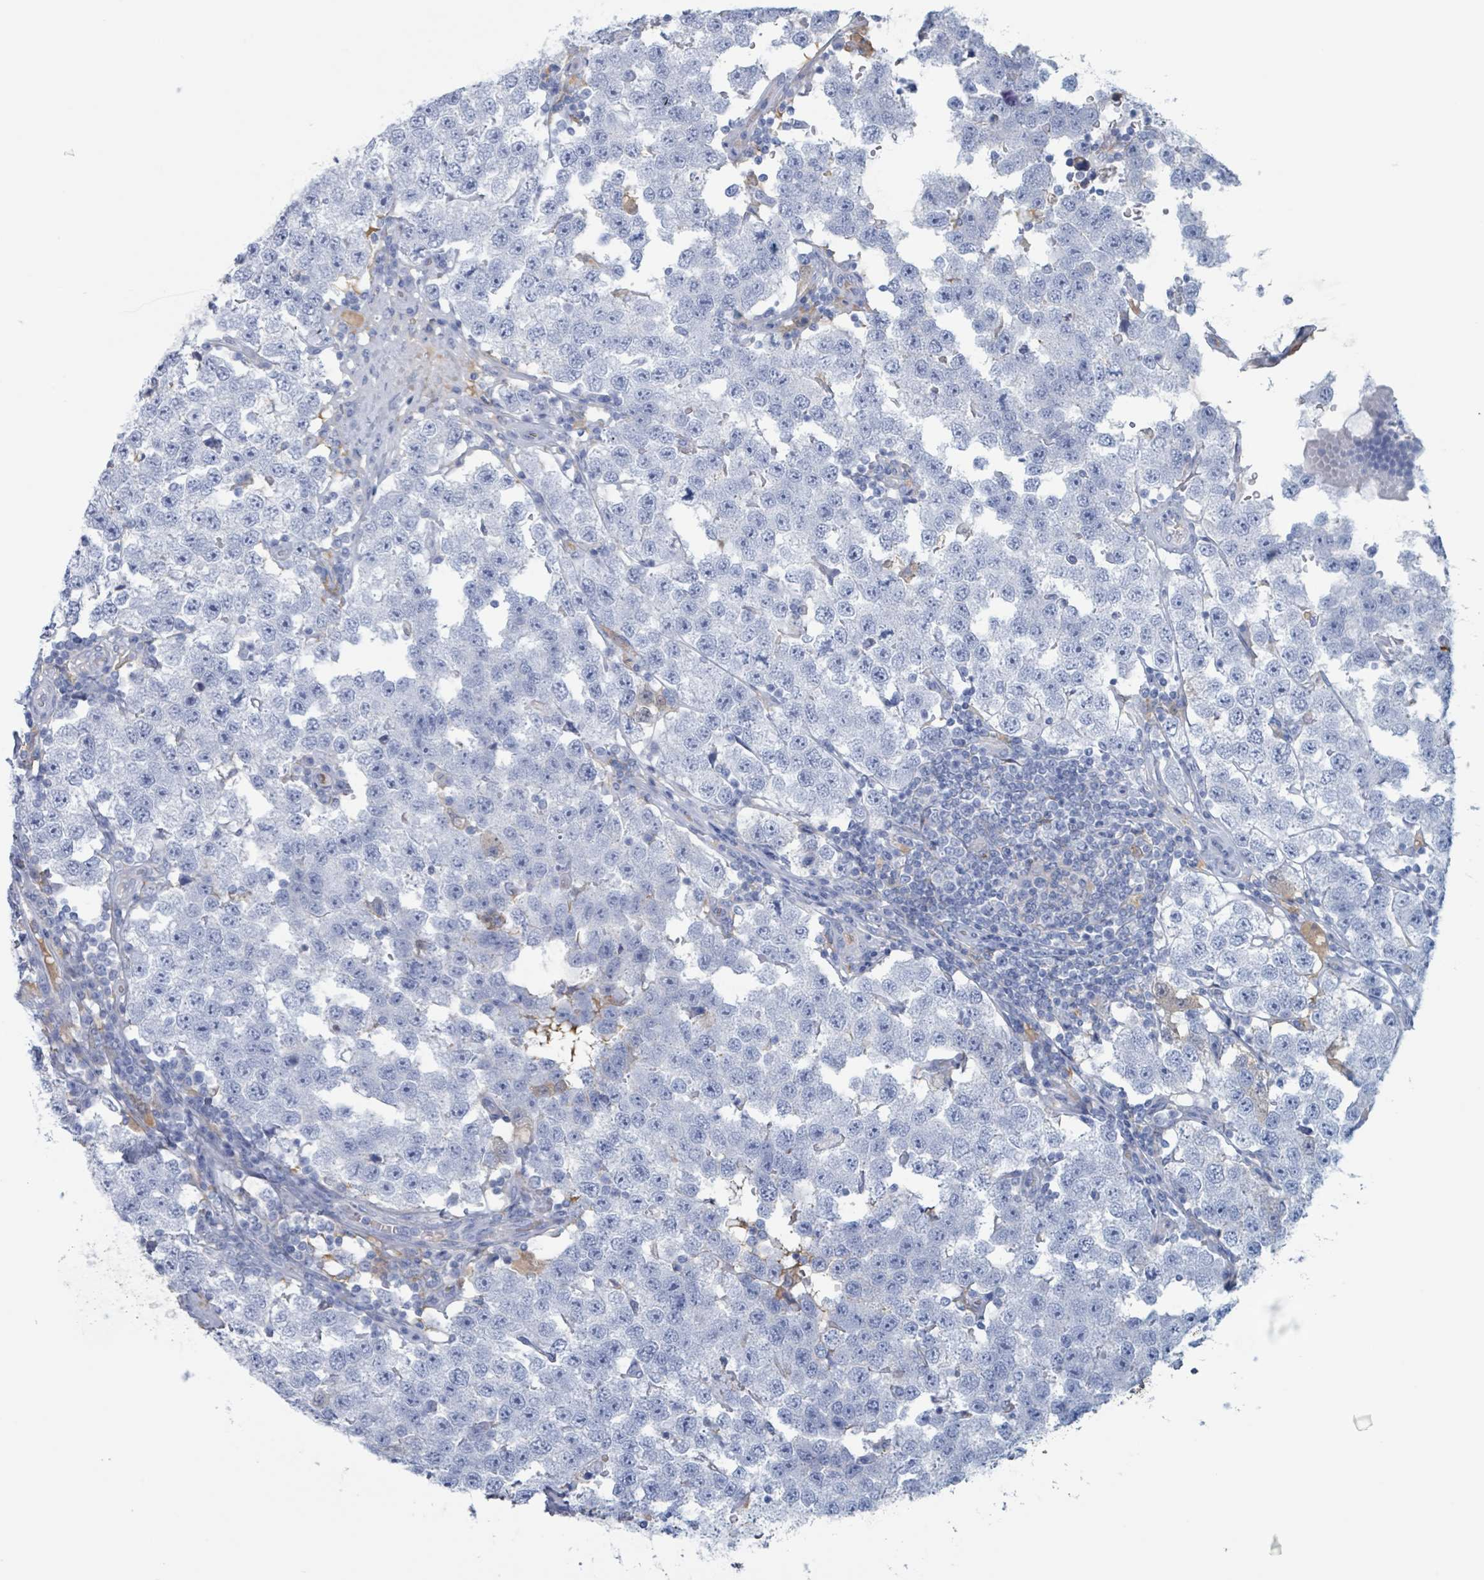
{"staining": {"intensity": "negative", "quantity": "none", "location": "none"}, "tissue": "testis cancer", "cell_type": "Tumor cells", "image_type": "cancer", "snomed": [{"axis": "morphology", "description": "Seminoma, NOS"}, {"axis": "topography", "description": "Testis"}], "caption": "IHC micrograph of neoplastic tissue: seminoma (testis) stained with DAB (3,3'-diaminobenzidine) shows no significant protein positivity in tumor cells.", "gene": "KLK4", "patient": {"sex": "male", "age": 34}}